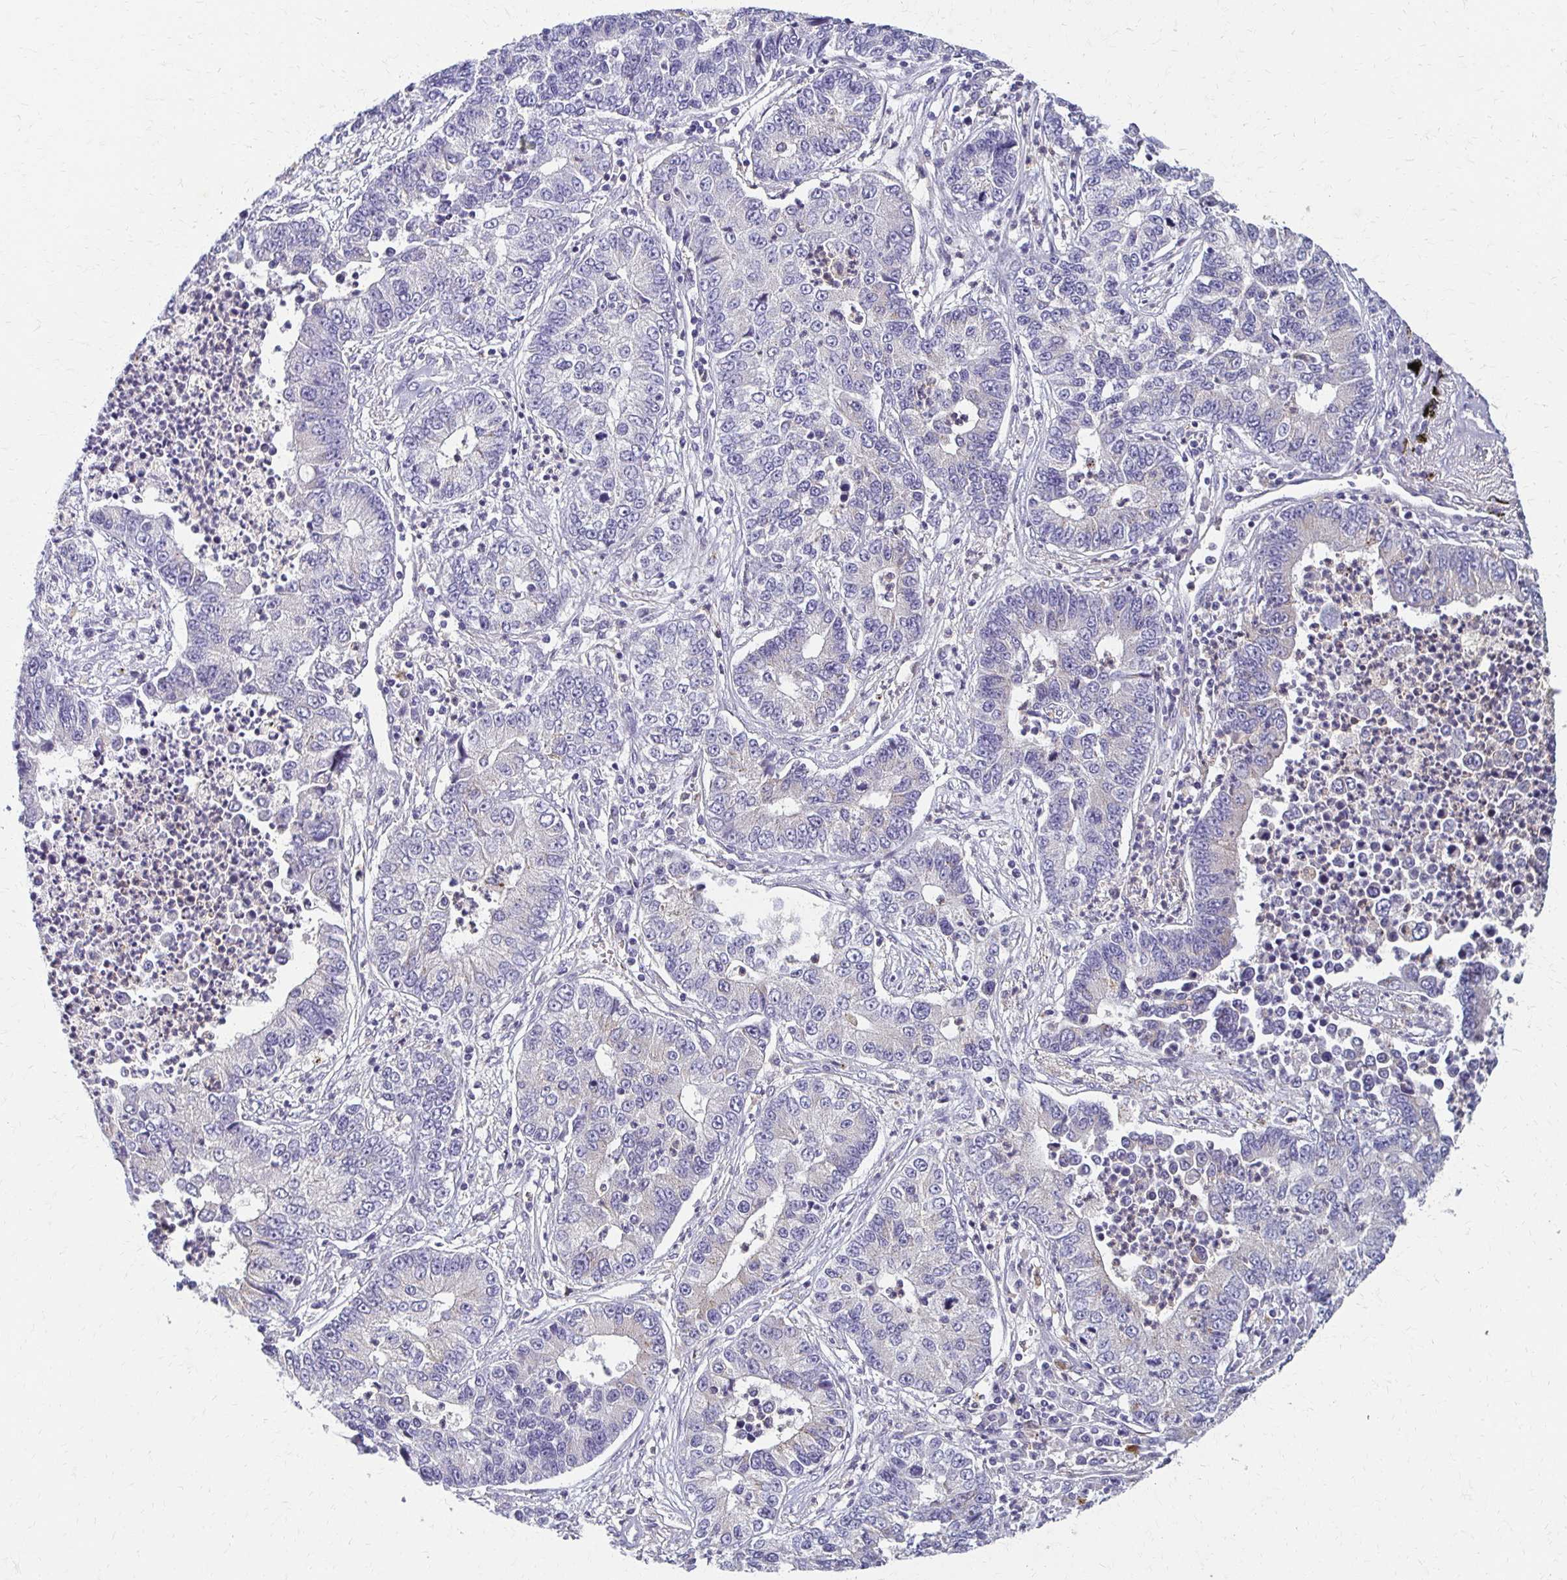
{"staining": {"intensity": "negative", "quantity": "none", "location": "none"}, "tissue": "lung cancer", "cell_type": "Tumor cells", "image_type": "cancer", "snomed": [{"axis": "morphology", "description": "Adenocarcinoma, NOS"}, {"axis": "topography", "description": "Lung"}], "caption": "High magnification brightfield microscopy of adenocarcinoma (lung) stained with DAB (brown) and counterstained with hematoxylin (blue): tumor cells show no significant positivity.", "gene": "BBS12", "patient": {"sex": "female", "age": 57}}